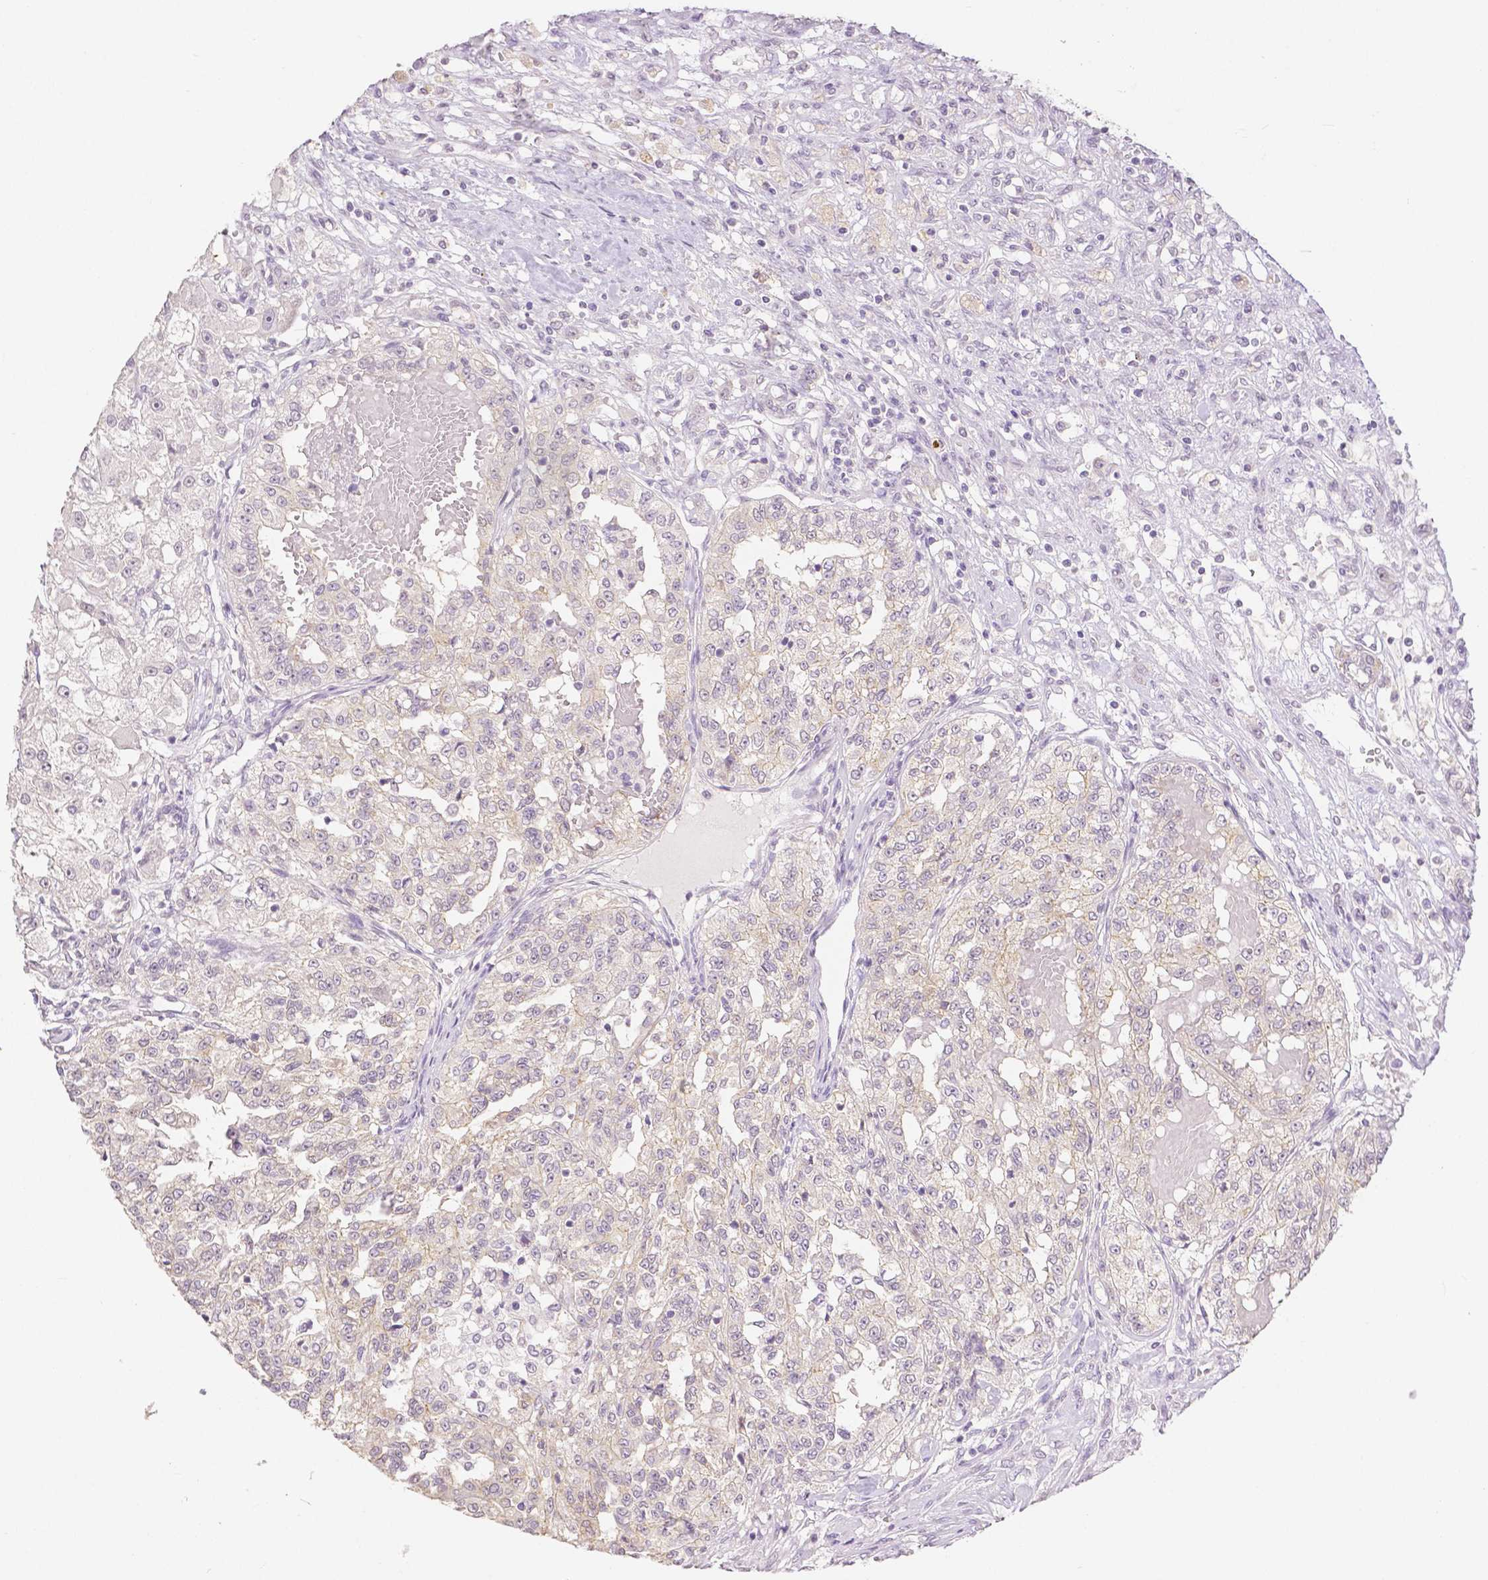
{"staining": {"intensity": "negative", "quantity": "none", "location": "none"}, "tissue": "renal cancer", "cell_type": "Tumor cells", "image_type": "cancer", "snomed": [{"axis": "morphology", "description": "Adenocarcinoma, NOS"}, {"axis": "topography", "description": "Kidney"}], "caption": "Immunohistochemistry (IHC) micrograph of neoplastic tissue: adenocarcinoma (renal) stained with DAB (3,3'-diaminobenzidine) shows no significant protein staining in tumor cells.", "gene": "OCLN", "patient": {"sex": "female", "age": 63}}